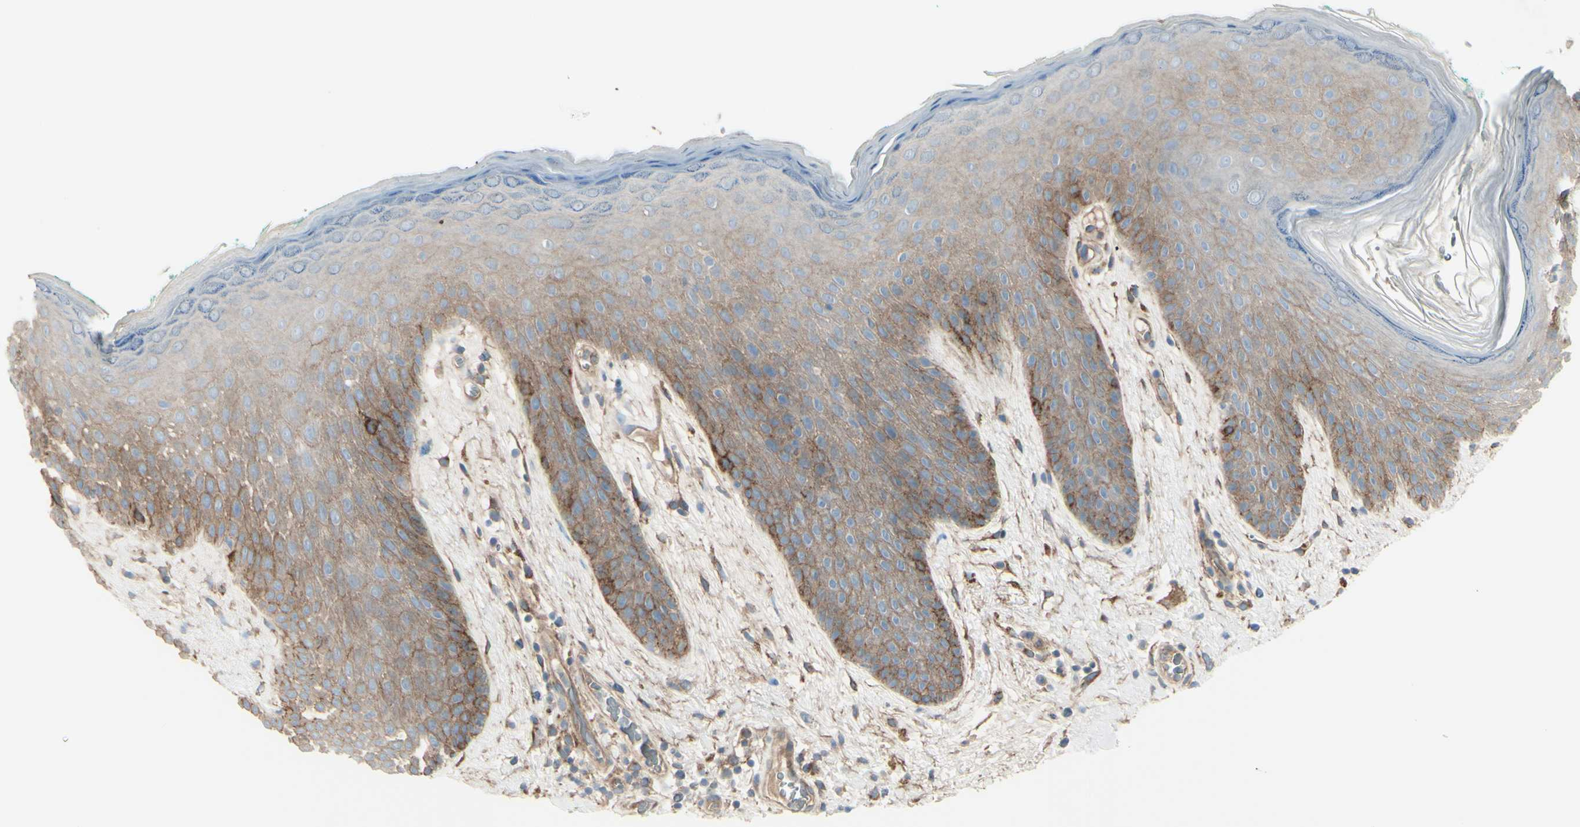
{"staining": {"intensity": "weak", "quantity": ">75%", "location": "cytoplasmic/membranous"}, "tissue": "skin", "cell_type": "Epidermal cells", "image_type": "normal", "snomed": [{"axis": "morphology", "description": "Normal tissue, NOS"}, {"axis": "topography", "description": "Anal"}], "caption": "Immunohistochemistry (IHC) photomicrograph of benign human skin stained for a protein (brown), which demonstrates low levels of weak cytoplasmic/membranous expression in about >75% of epidermal cells.", "gene": "PCDHGA10", "patient": {"sex": "male", "age": 74}}